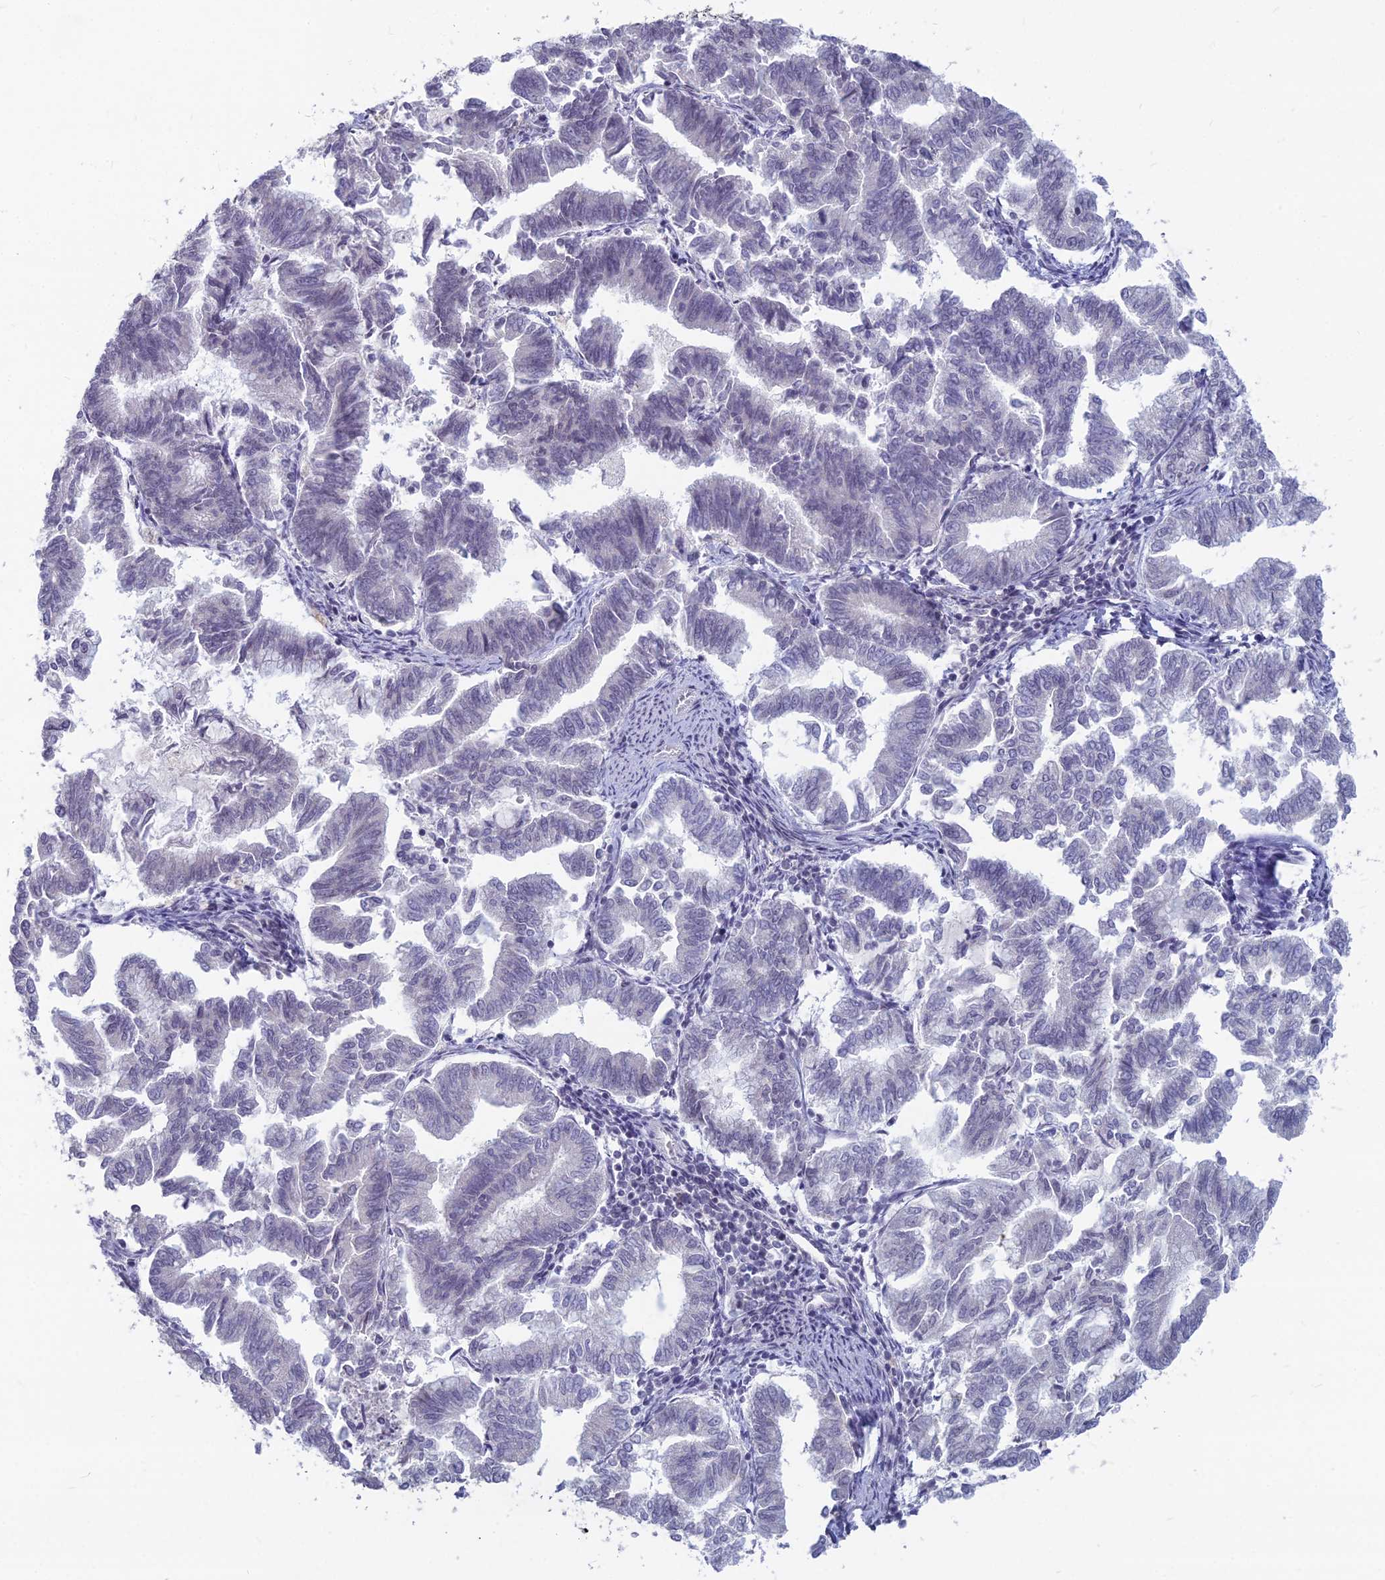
{"staining": {"intensity": "negative", "quantity": "none", "location": "none"}, "tissue": "endometrial cancer", "cell_type": "Tumor cells", "image_type": "cancer", "snomed": [{"axis": "morphology", "description": "Adenocarcinoma, NOS"}, {"axis": "topography", "description": "Endometrium"}], "caption": "DAB immunohistochemical staining of adenocarcinoma (endometrial) reveals no significant staining in tumor cells.", "gene": "KAT7", "patient": {"sex": "female", "age": 79}}